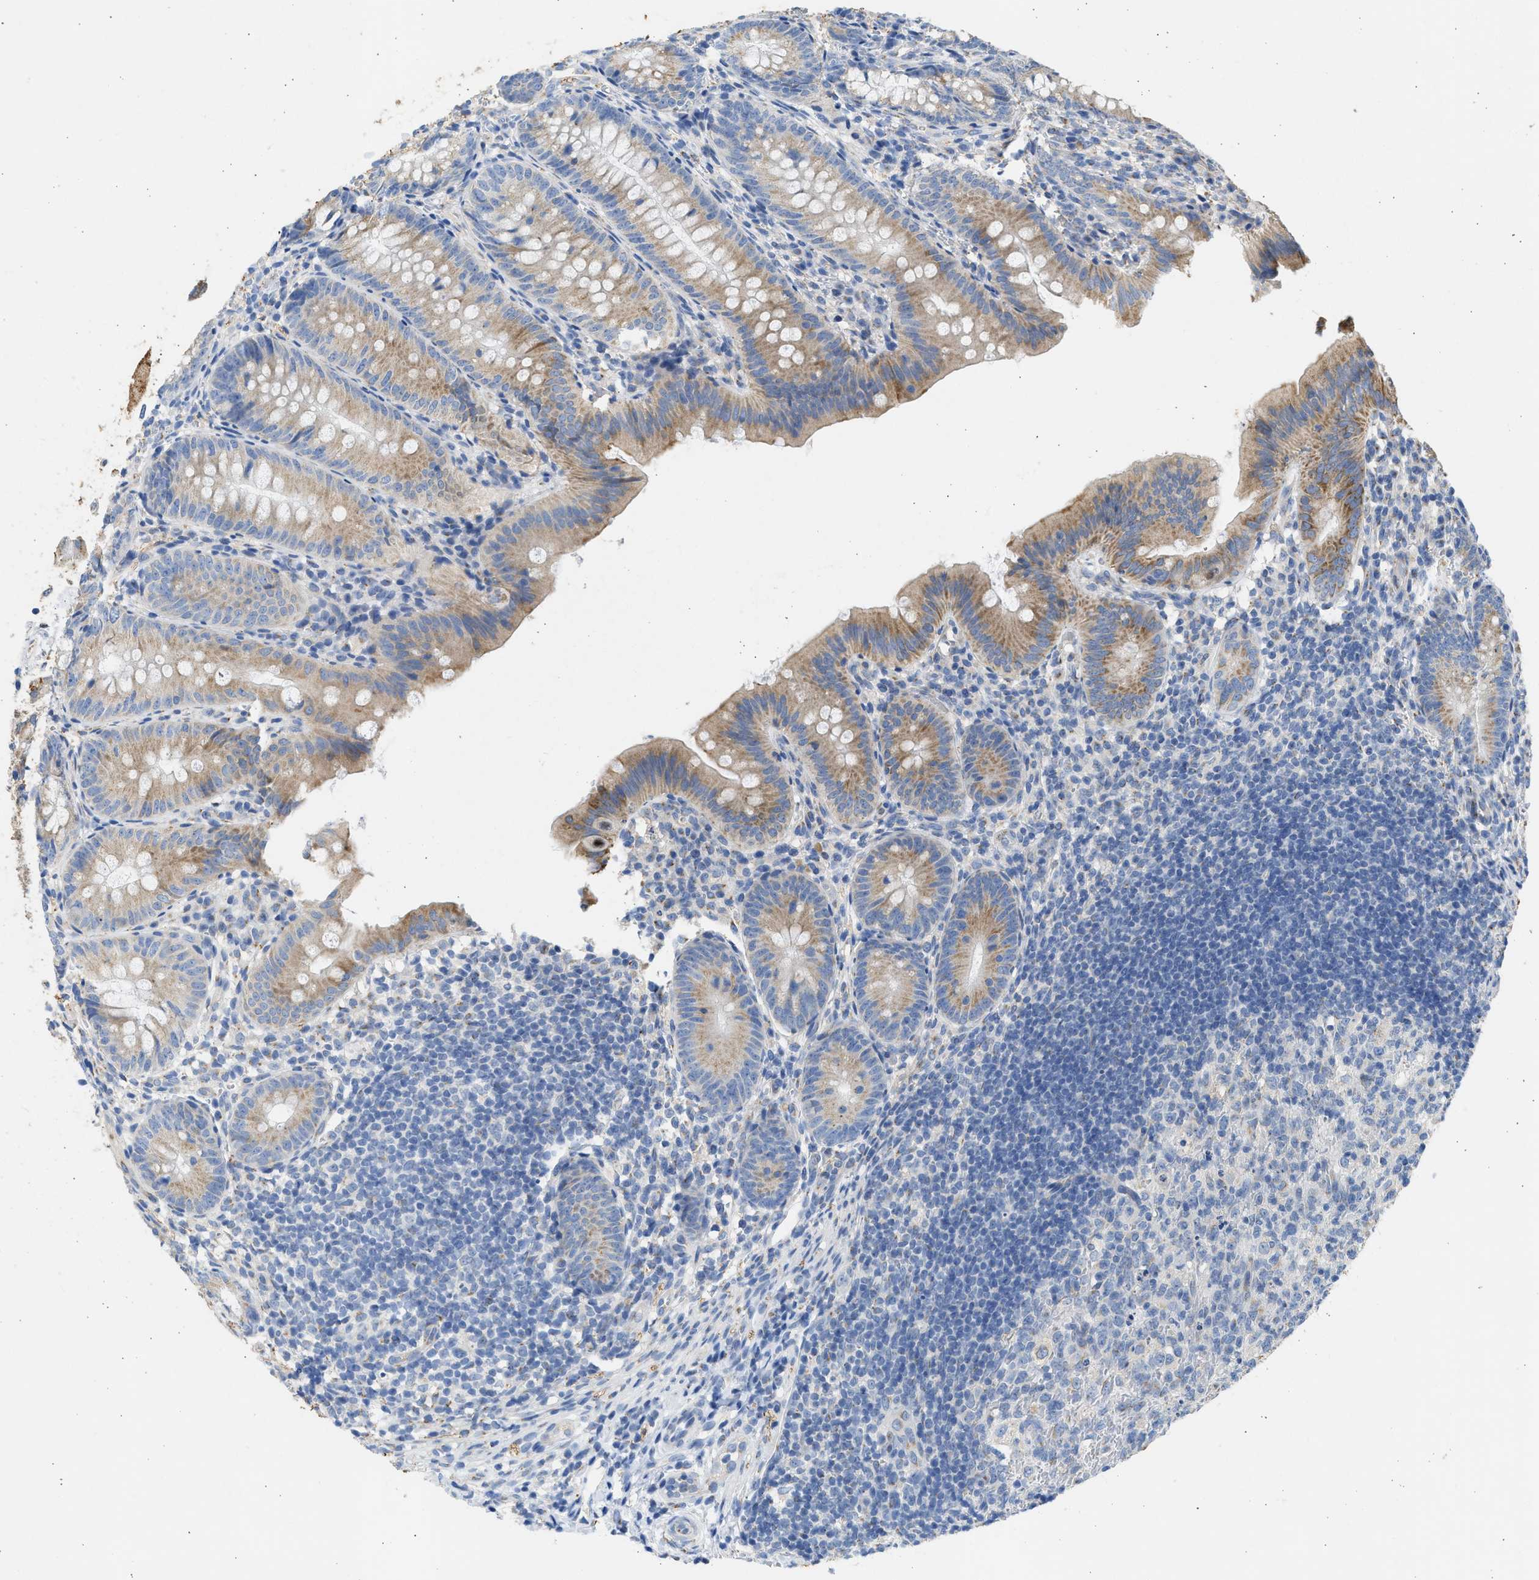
{"staining": {"intensity": "moderate", "quantity": "25%-75%", "location": "cytoplasmic/membranous"}, "tissue": "appendix", "cell_type": "Glandular cells", "image_type": "normal", "snomed": [{"axis": "morphology", "description": "Normal tissue, NOS"}, {"axis": "topography", "description": "Appendix"}], "caption": "Protein staining displays moderate cytoplasmic/membranous expression in about 25%-75% of glandular cells in normal appendix.", "gene": "IPO8", "patient": {"sex": "male", "age": 1}}